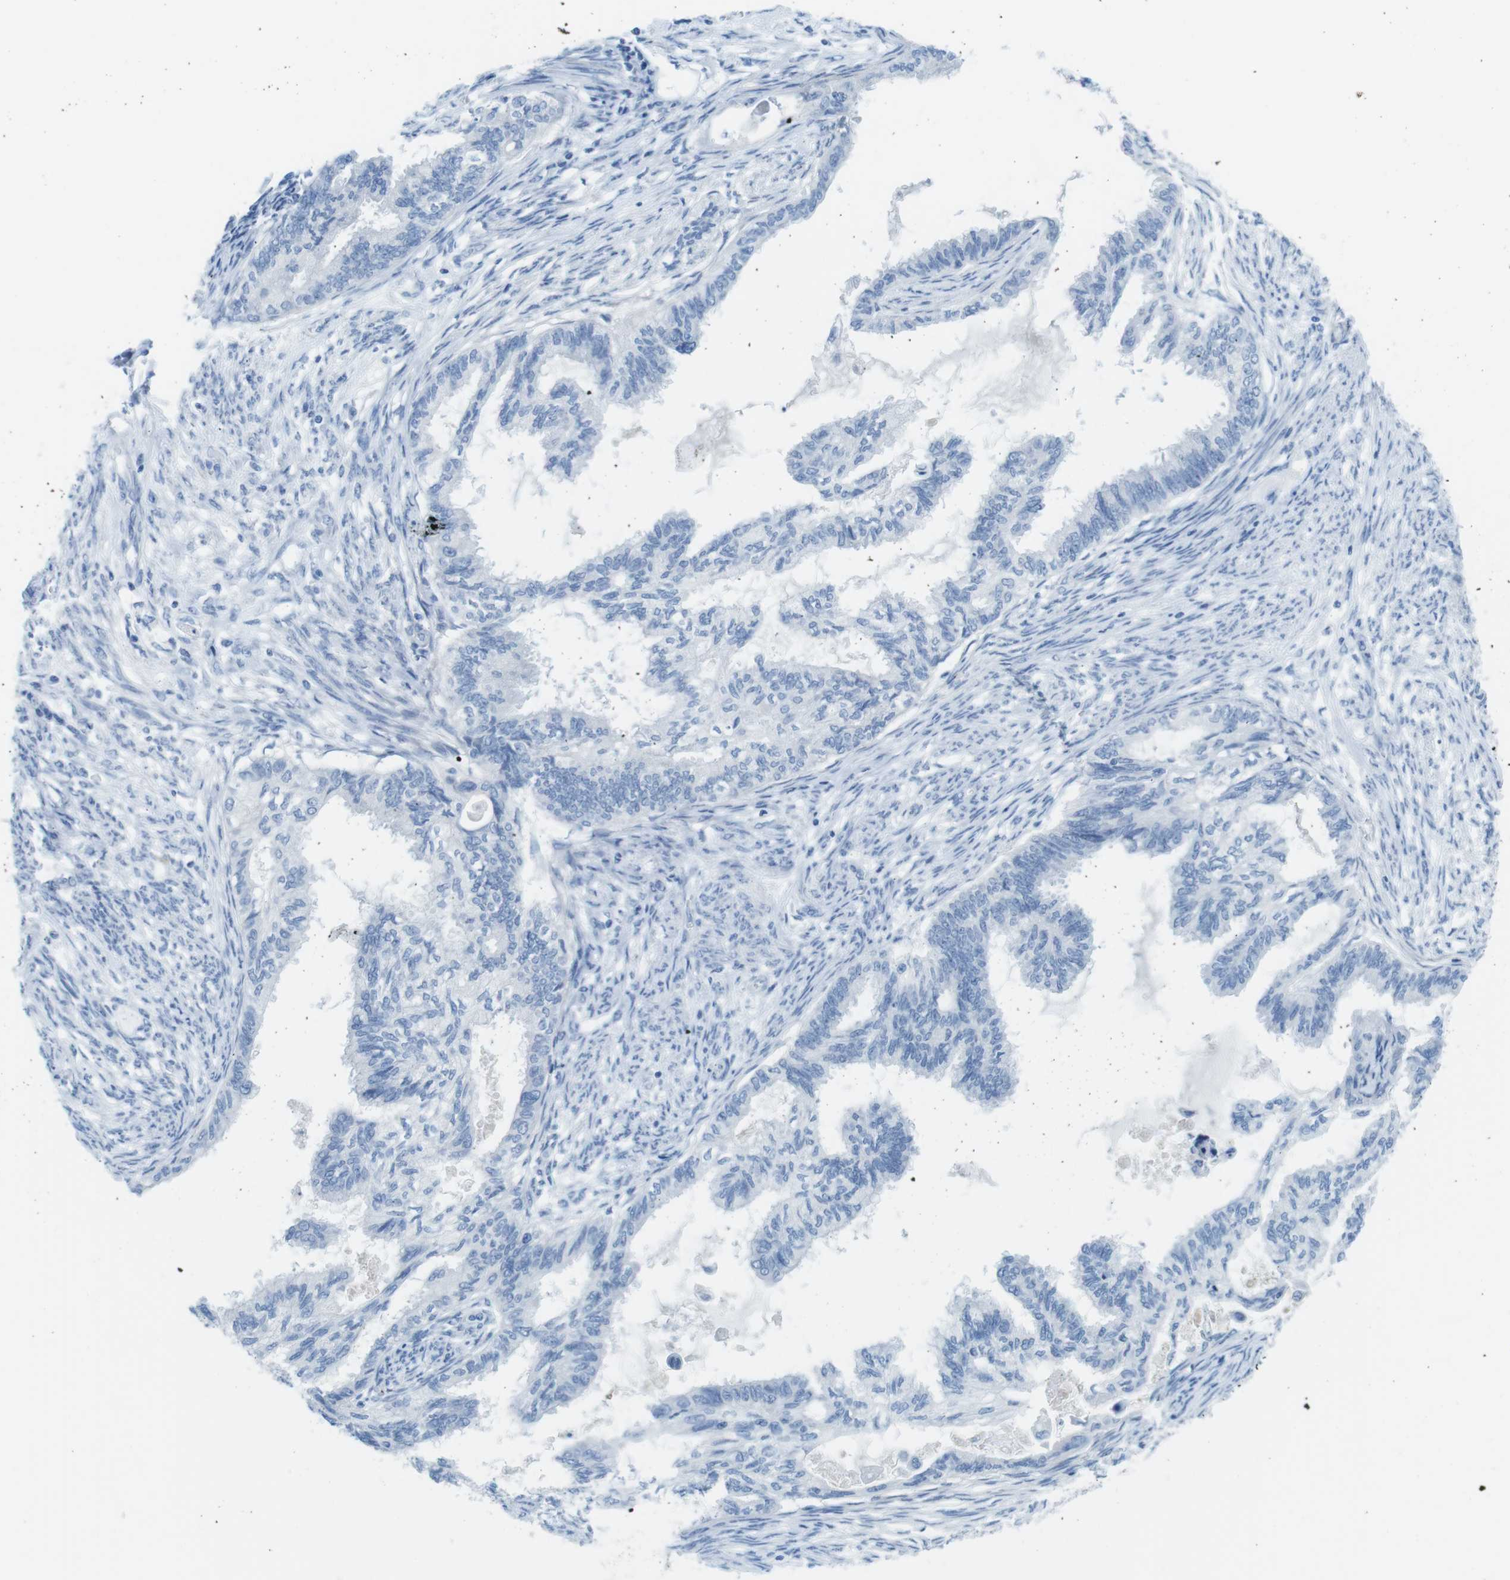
{"staining": {"intensity": "negative", "quantity": "none", "location": "none"}, "tissue": "cervical cancer", "cell_type": "Tumor cells", "image_type": "cancer", "snomed": [{"axis": "morphology", "description": "Normal tissue, NOS"}, {"axis": "morphology", "description": "Adenocarcinoma, NOS"}, {"axis": "topography", "description": "Cervix"}, {"axis": "topography", "description": "Endometrium"}], "caption": "Immunohistochemistry (IHC) of human cervical cancer reveals no staining in tumor cells.", "gene": "GAP43", "patient": {"sex": "female", "age": 86}}